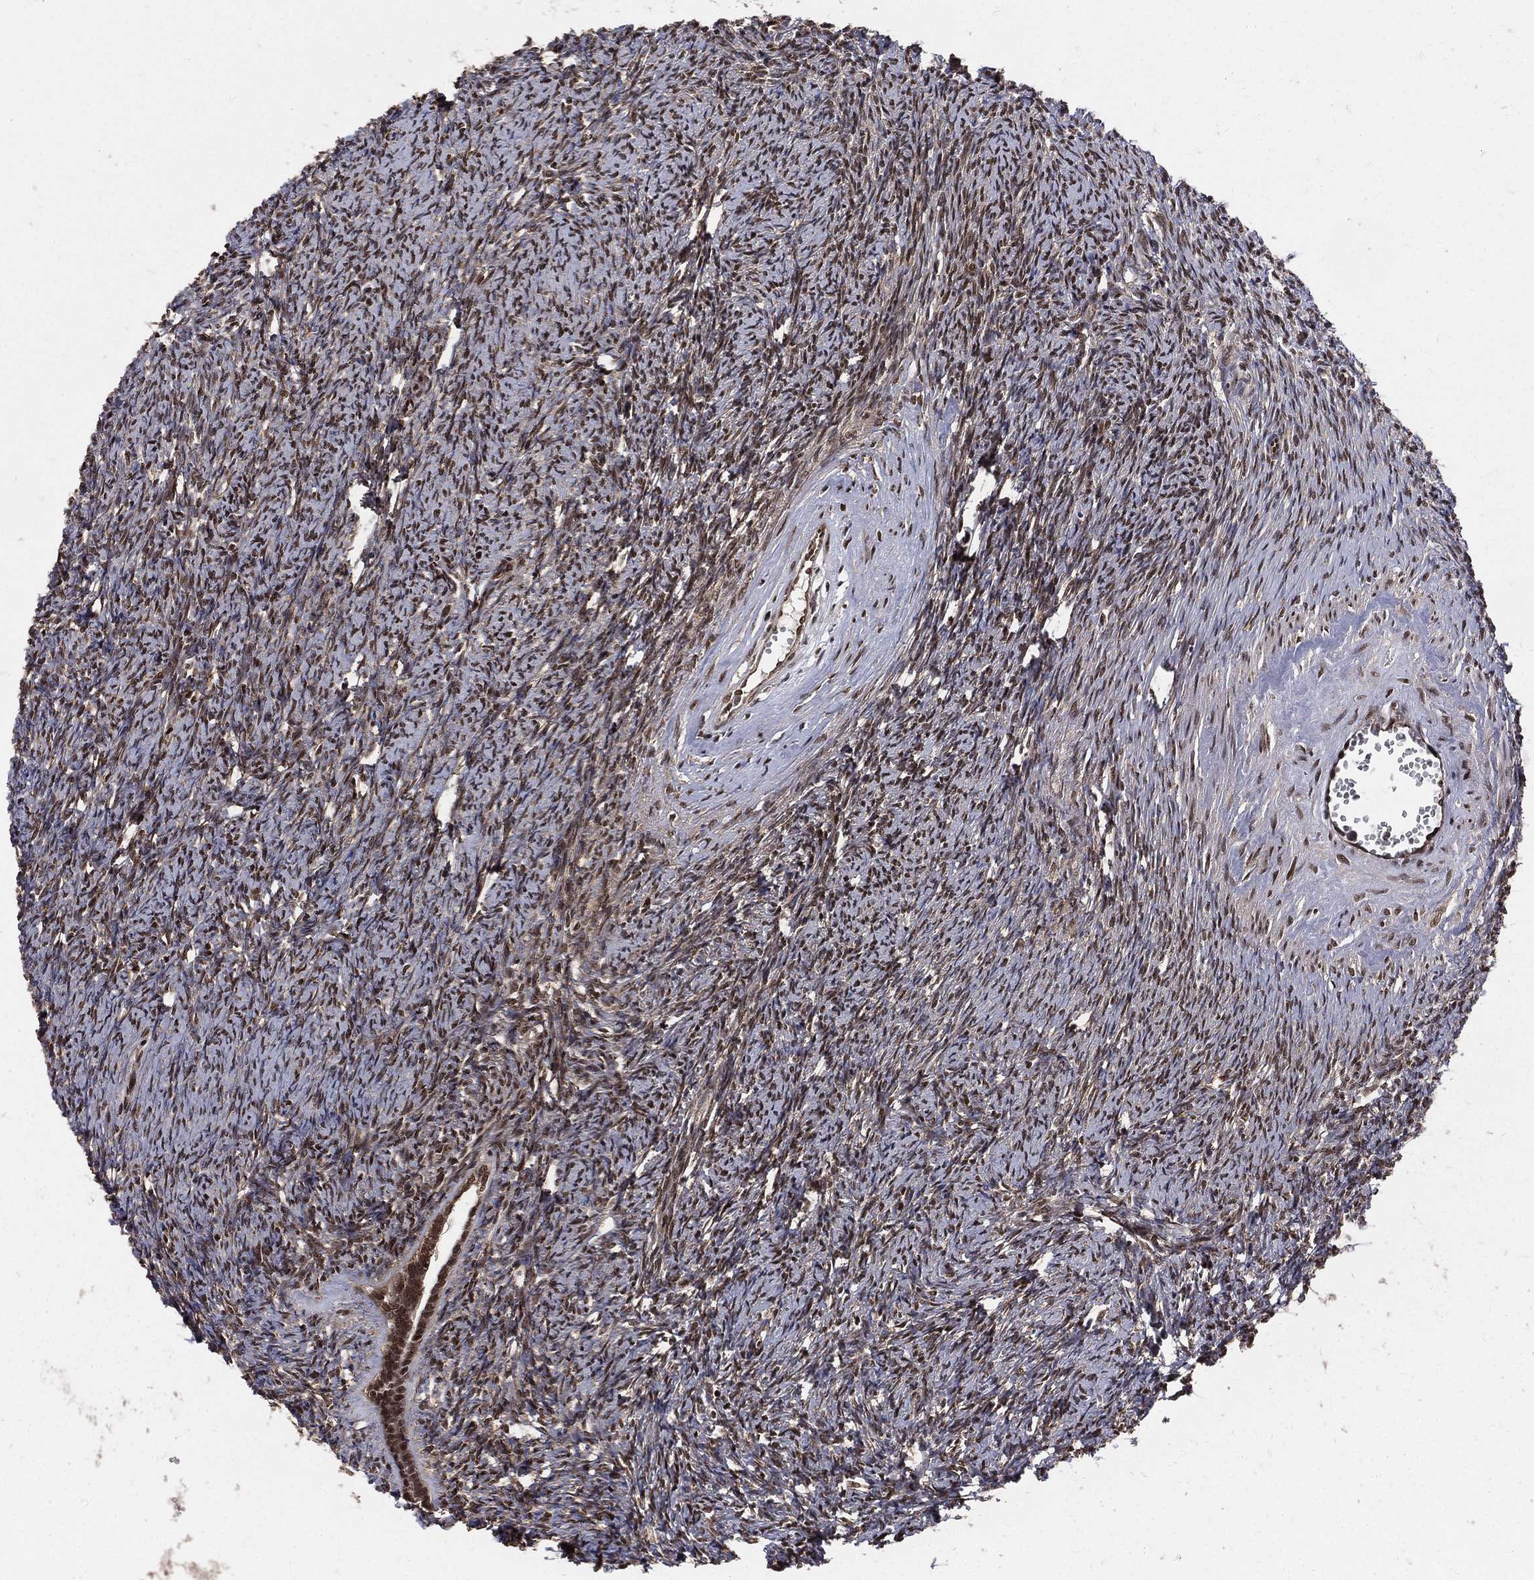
{"staining": {"intensity": "moderate", "quantity": "<25%", "location": "cytoplasmic/membranous,nuclear"}, "tissue": "ovary", "cell_type": "Ovarian stroma cells", "image_type": "normal", "snomed": [{"axis": "morphology", "description": "Normal tissue, NOS"}, {"axis": "topography", "description": "Fallopian tube"}, {"axis": "topography", "description": "Ovary"}], "caption": "Normal ovary was stained to show a protein in brown. There is low levels of moderate cytoplasmic/membranous,nuclear expression in approximately <25% of ovarian stroma cells. The protein is shown in brown color, while the nuclei are stained blue.", "gene": "COPS4", "patient": {"sex": "female", "age": 33}}